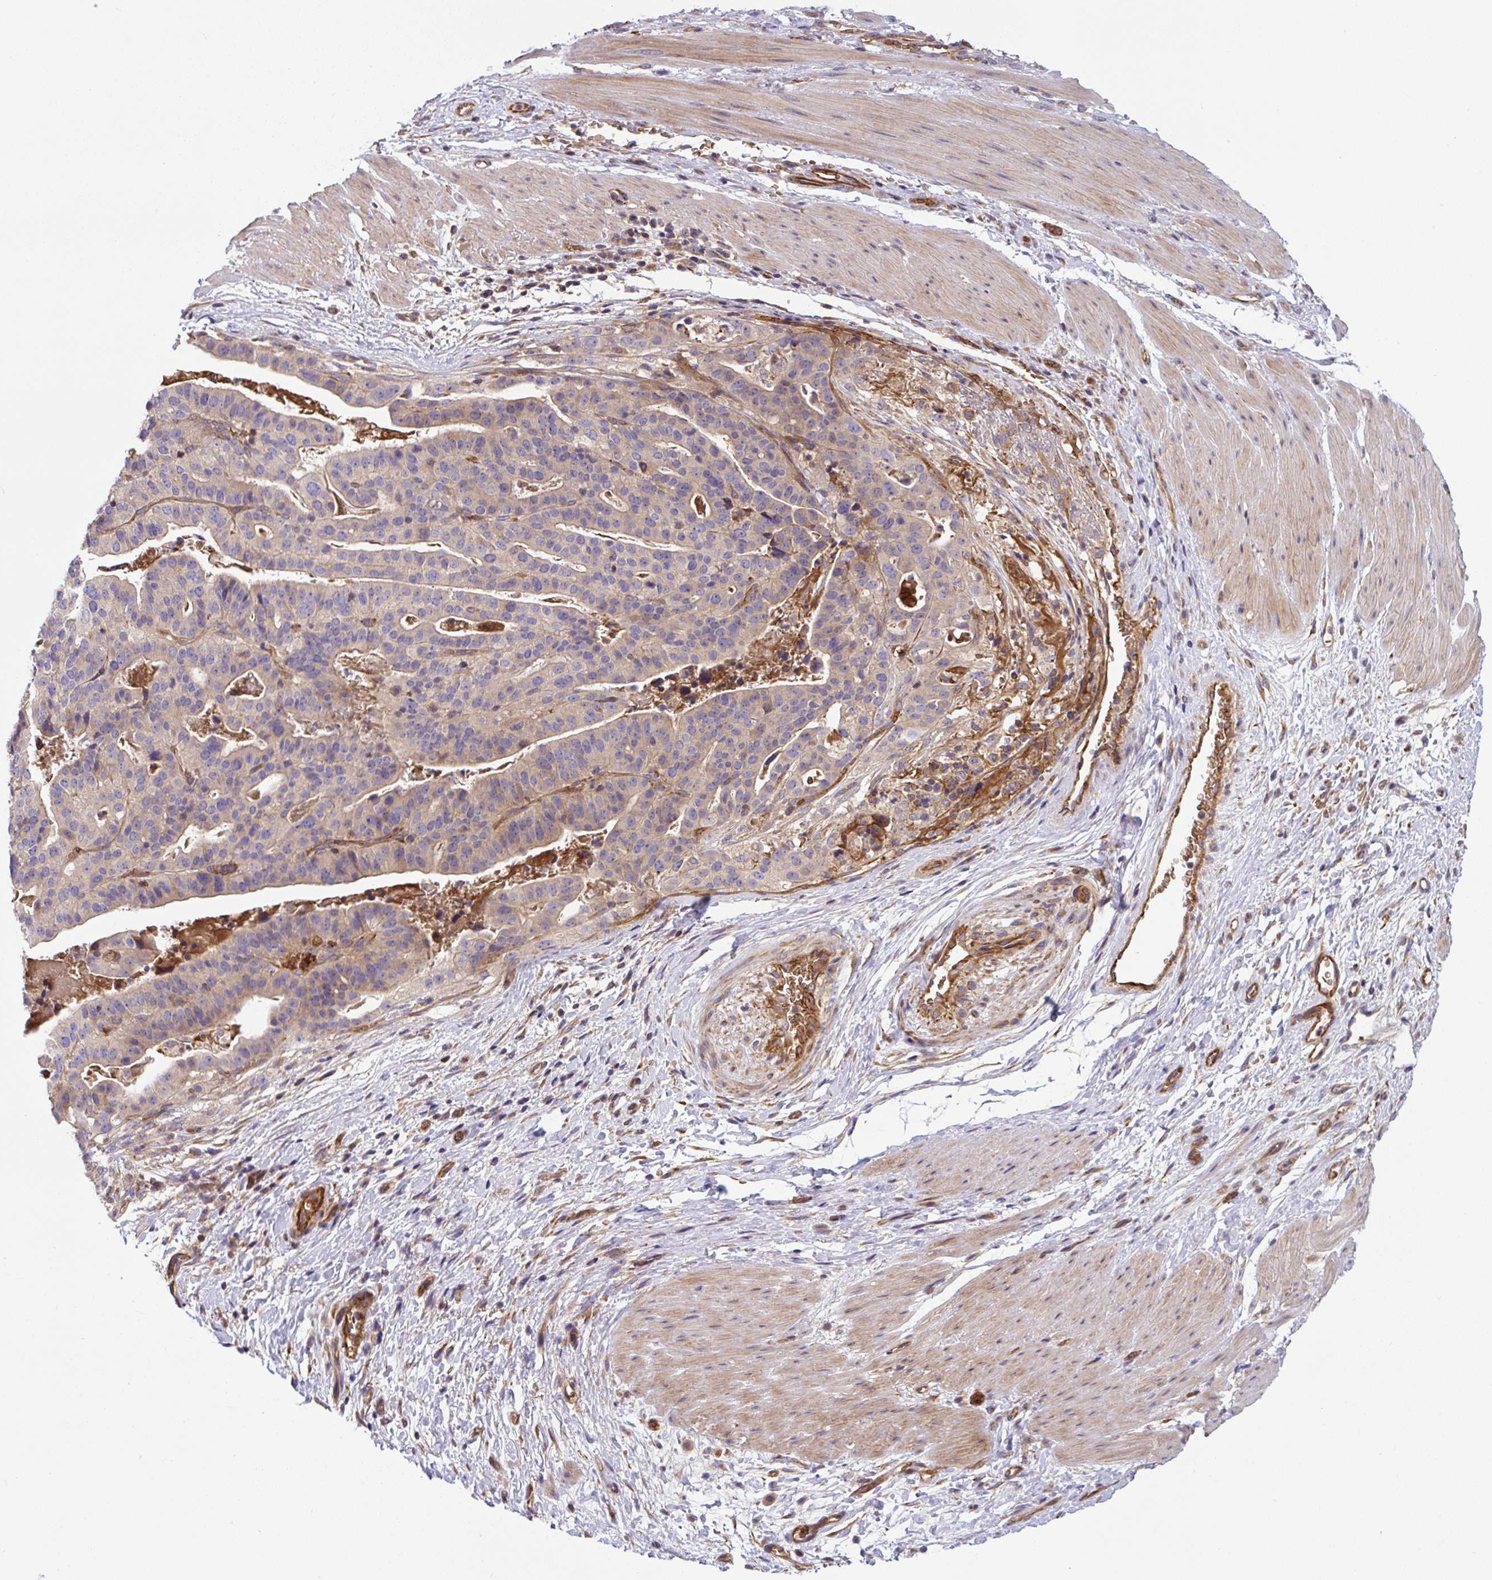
{"staining": {"intensity": "negative", "quantity": "none", "location": "none"}, "tissue": "stomach cancer", "cell_type": "Tumor cells", "image_type": "cancer", "snomed": [{"axis": "morphology", "description": "Adenocarcinoma, NOS"}, {"axis": "topography", "description": "Stomach"}], "caption": "DAB (3,3'-diaminobenzidine) immunohistochemical staining of human adenocarcinoma (stomach) shows no significant staining in tumor cells.", "gene": "APOBEC3D", "patient": {"sex": "male", "age": 48}}